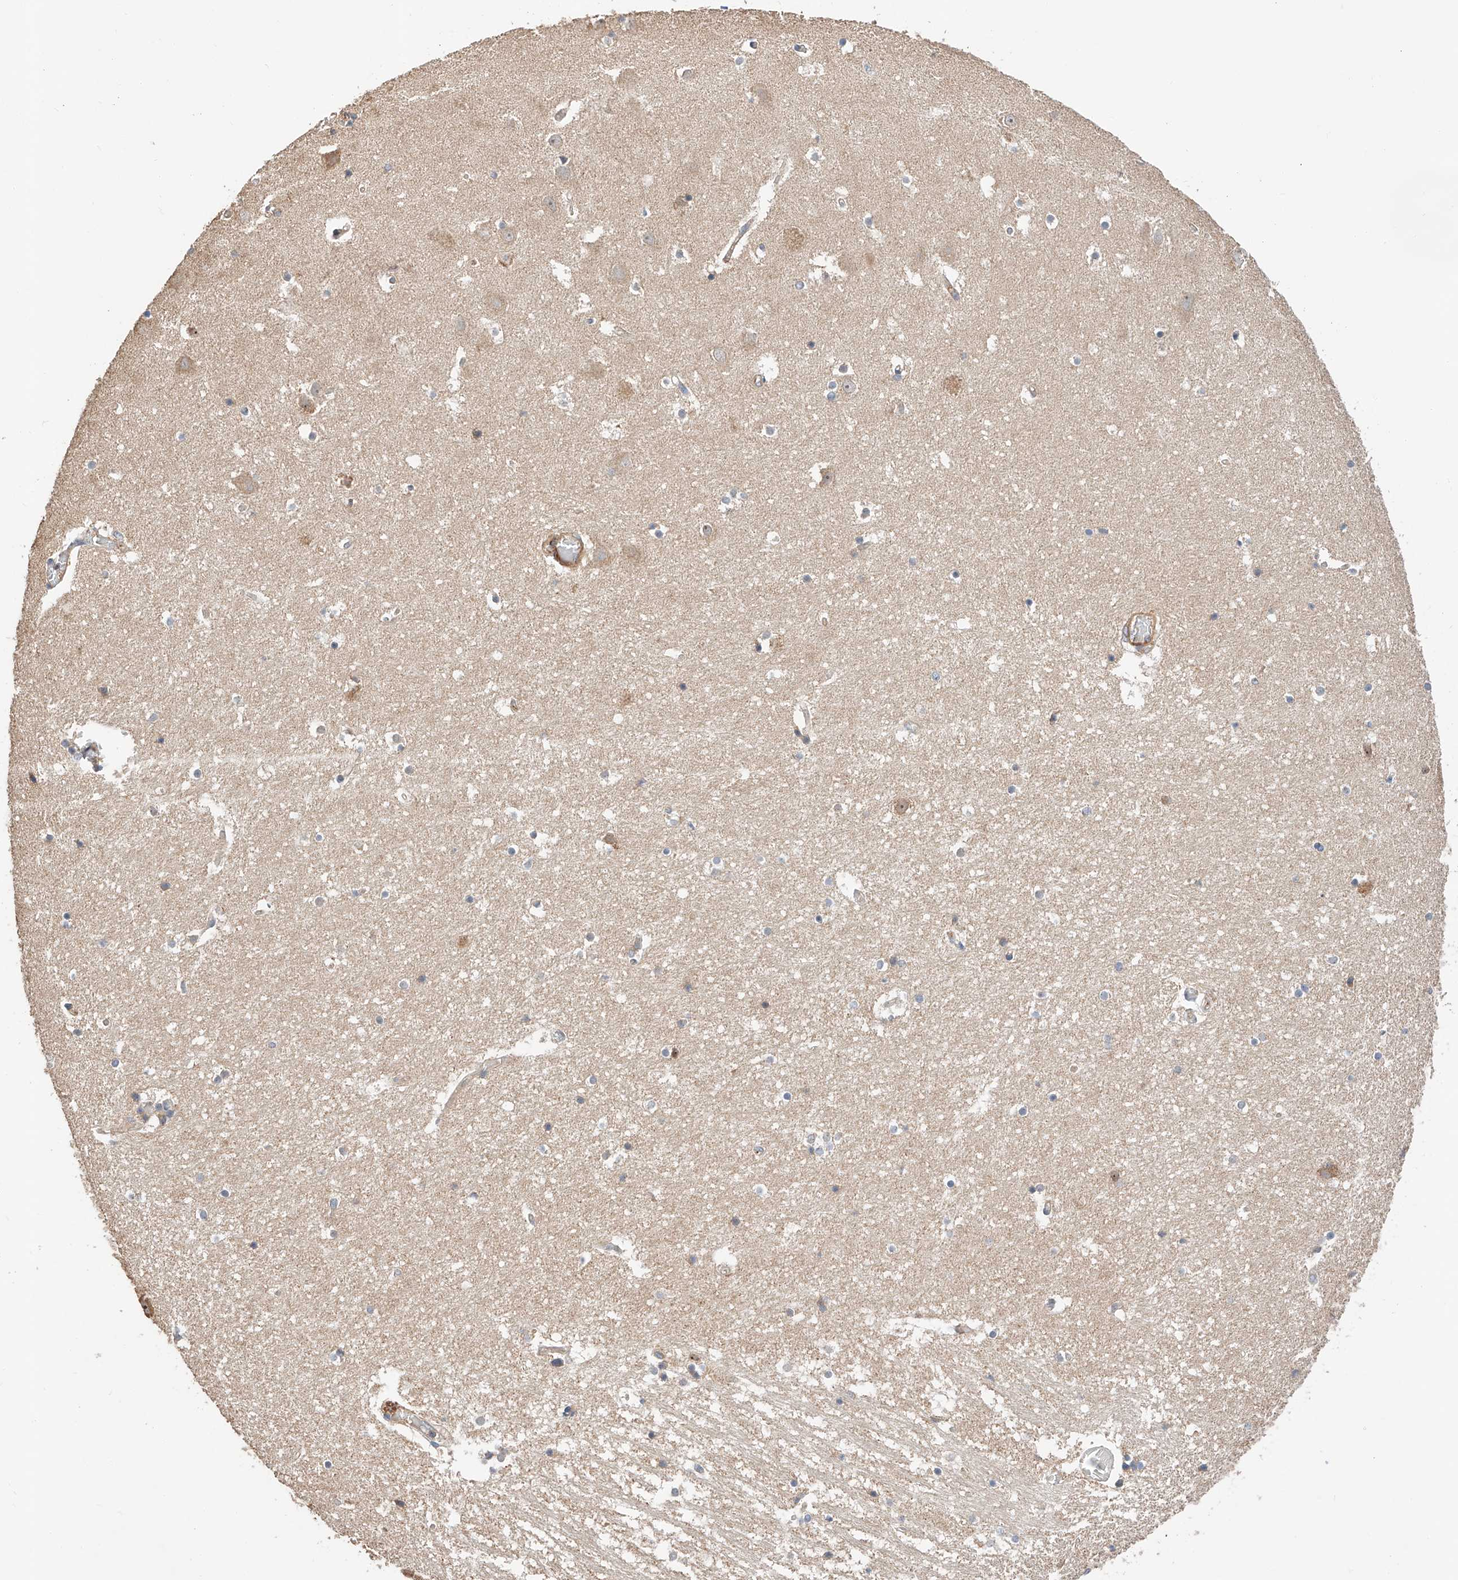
{"staining": {"intensity": "negative", "quantity": "none", "location": "none"}, "tissue": "hippocampus", "cell_type": "Glial cells", "image_type": "normal", "snomed": [{"axis": "morphology", "description": "Normal tissue, NOS"}, {"axis": "topography", "description": "Hippocampus"}], "caption": "The immunohistochemistry photomicrograph has no significant staining in glial cells of hippocampus.", "gene": "RAB23", "patient": {"sex": "female", "age": 52}}